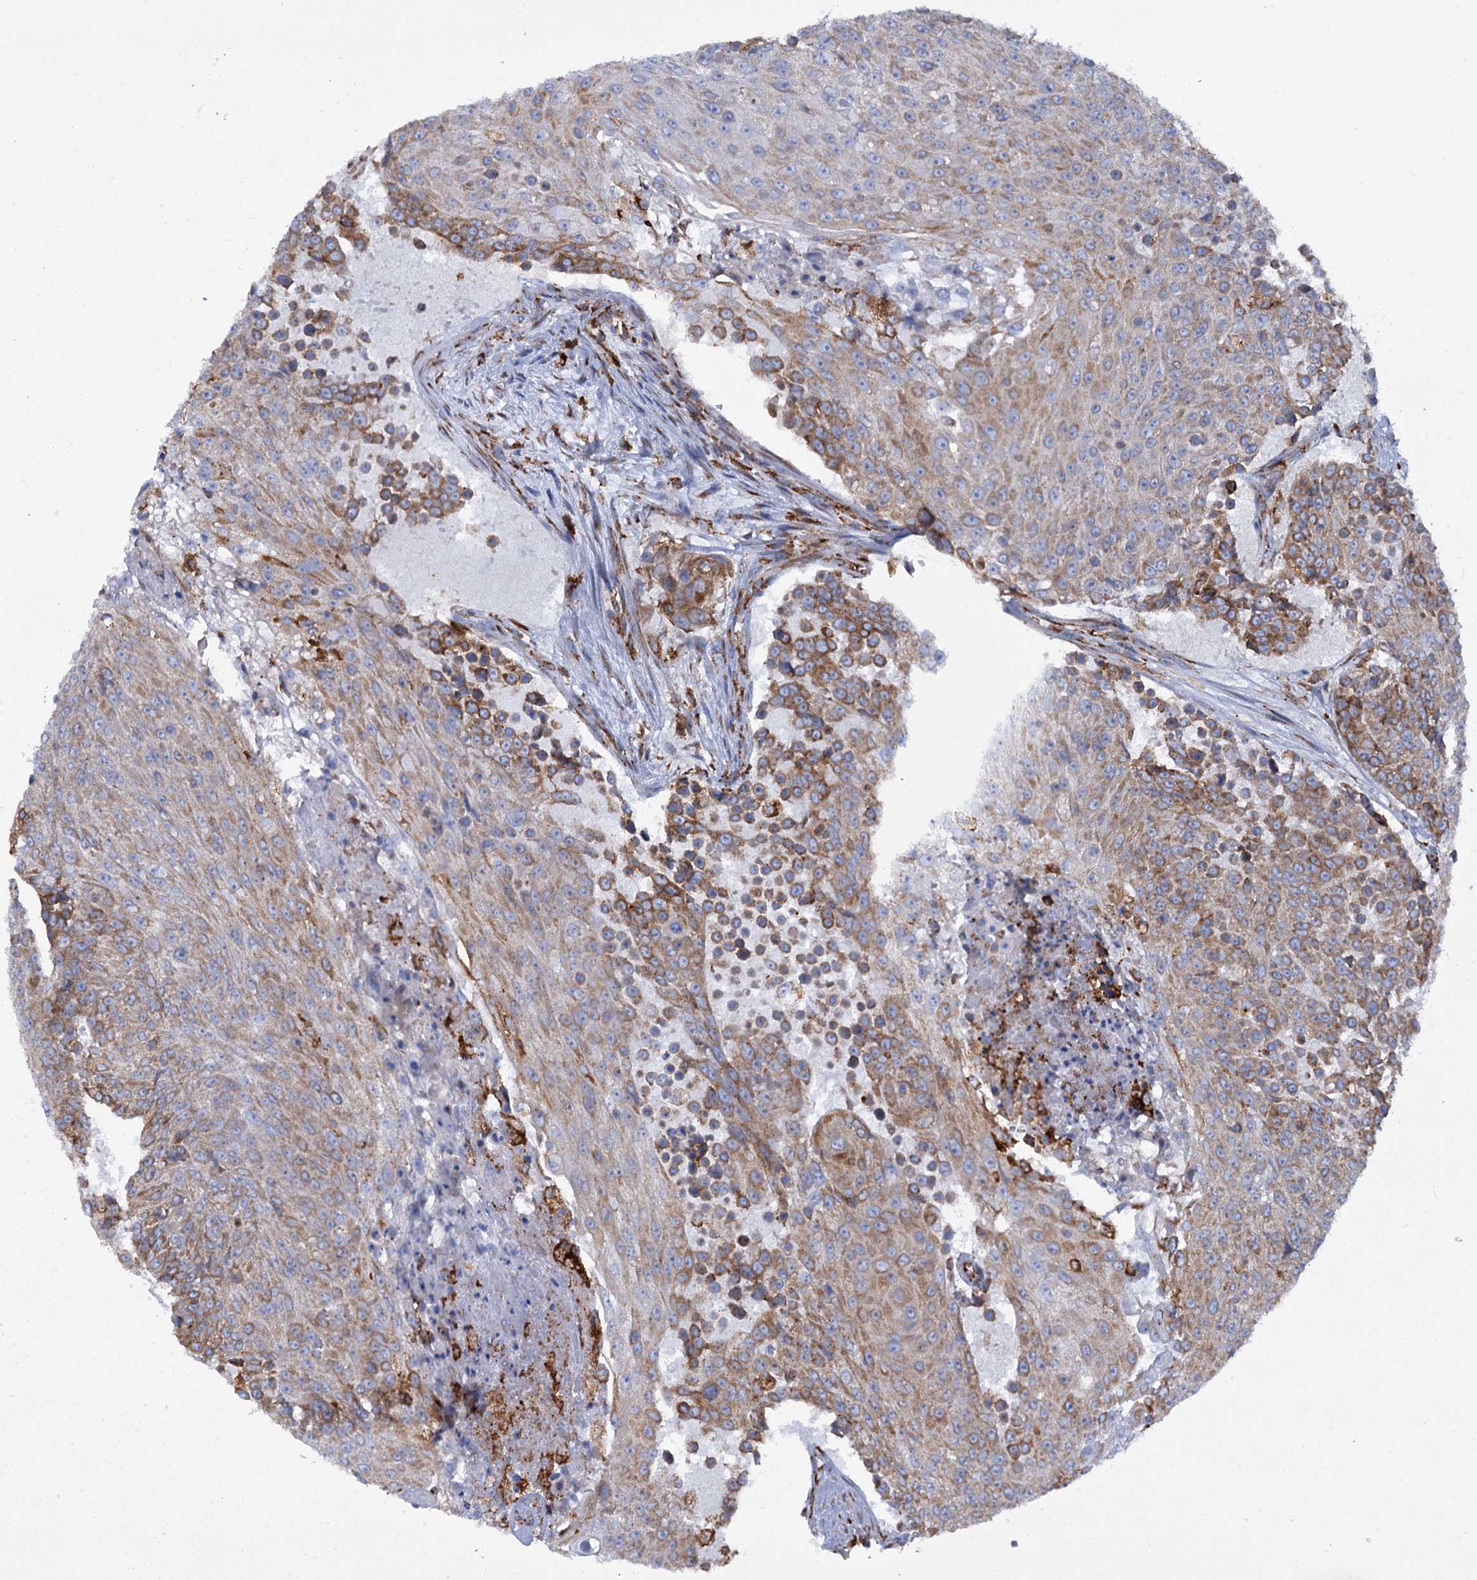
{"staining": {"intensity": "moderate", "quantity": ">75%", "location": "cytoplasmic/membranous"}, "tissue": "urothelial cancer", "cell_type": "Tumor cells", "image_type": "cancer", "snomed": [{"axis": "morphology", "description": "Urothelial carcinoma, High grade"}, {"axis": "topography", "description": "Urinary bladder"}], "caption": "Urothelial cancer stained with IHC reveals moderate cytoplasmic/membranous positivity in approximately >75% of tumor cells.", "gene": "SHE", "patient": {"sex": "female", "age": 63}}